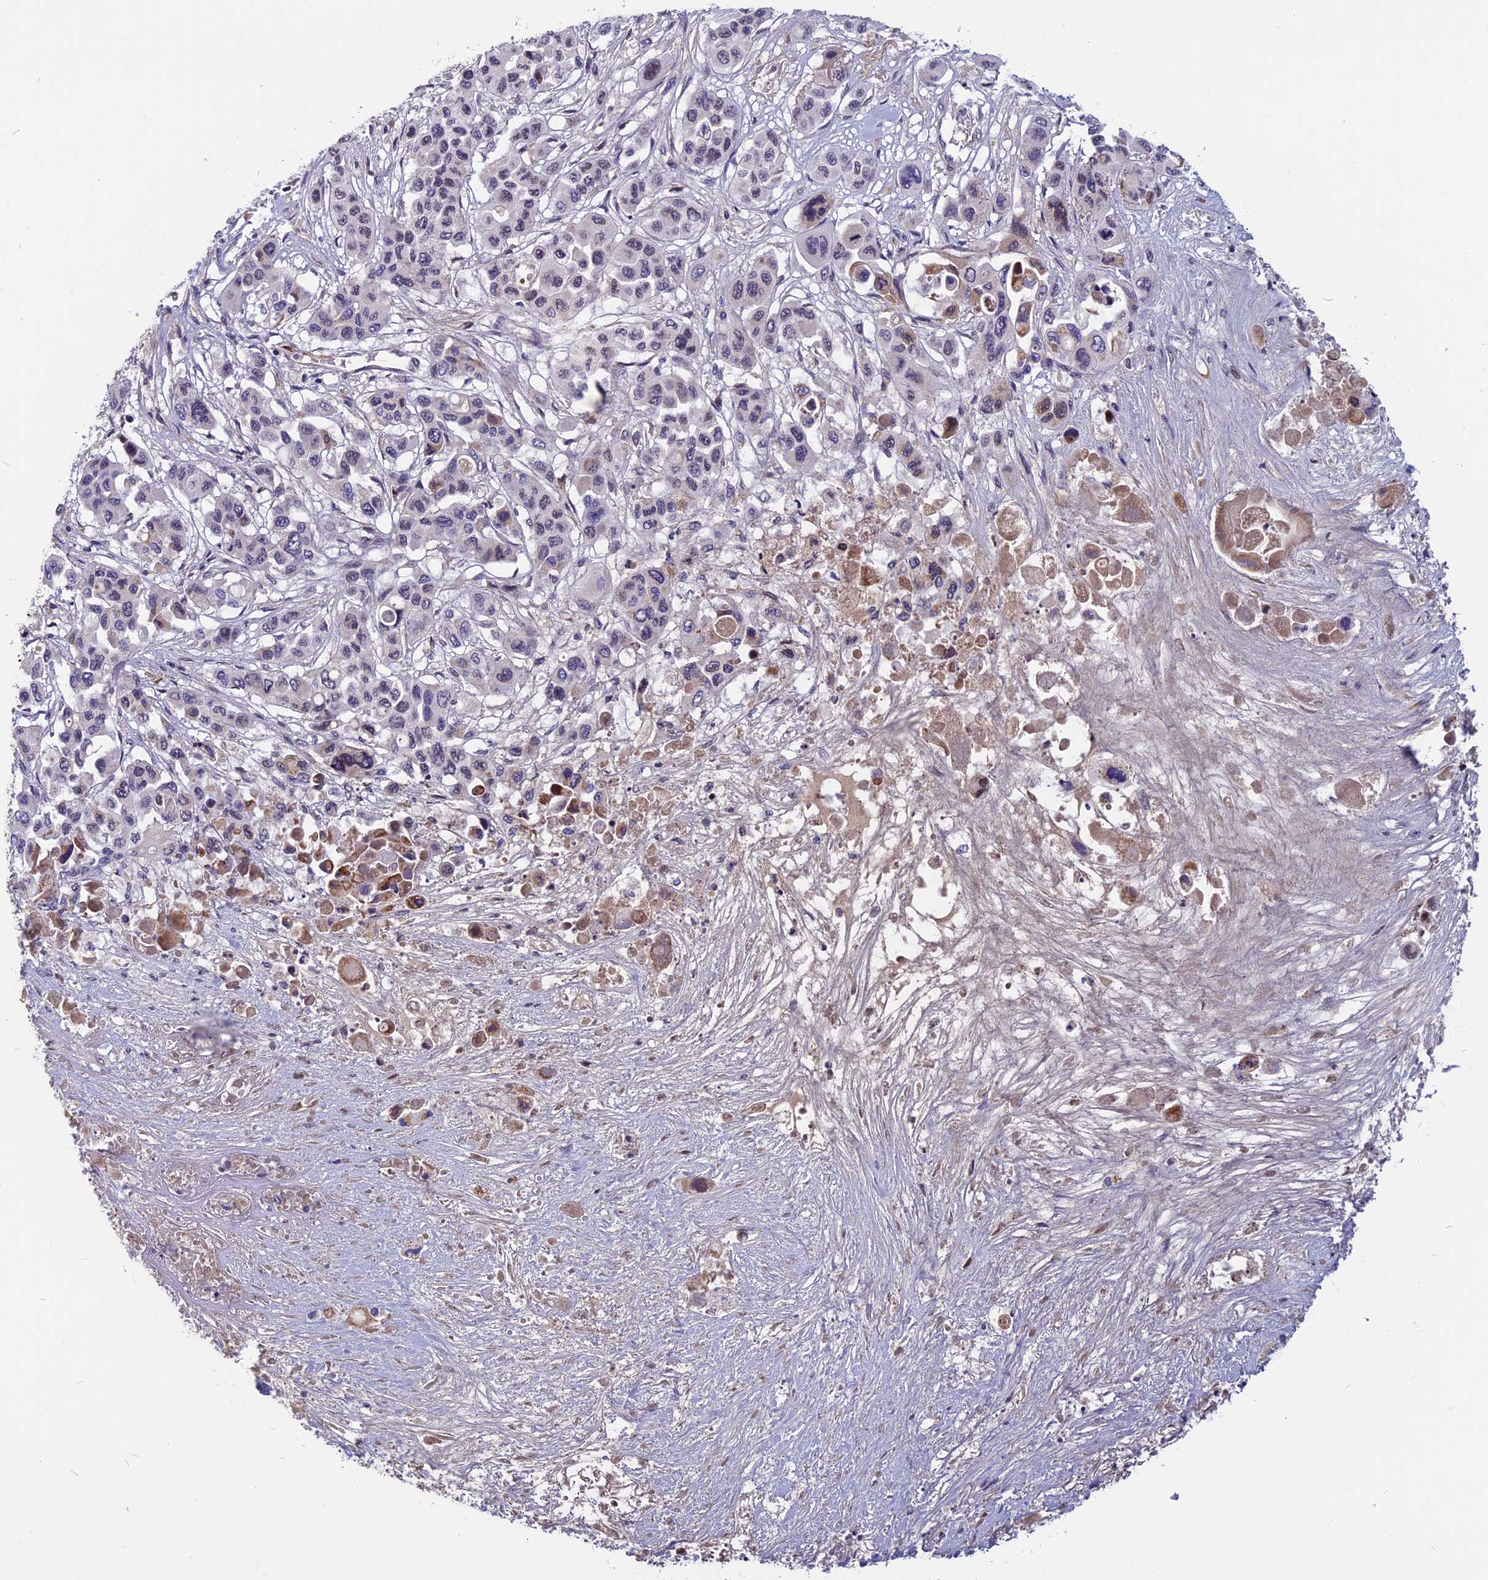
{"staining": {"intensity": "negative", "quantity": "none", "location": "none"}, "tissue": "pancreatic cancer", "cell_type": "Tumor cells", "image_type": "cancer", "snomed": [{"axis": "morphology", "description": "Adenocarcinoma, NOS"}, {"axis": "topography", "description": "Pancreas"}], "caption": "A high-resolution photomicrograph shows immunohistochemistry staining of pancreatic cancer (adenocarcinoma), which reveals no significant expression in tumor cells.", "gene": "CDC7", "patient": {"sex": "male", "age": 92}}